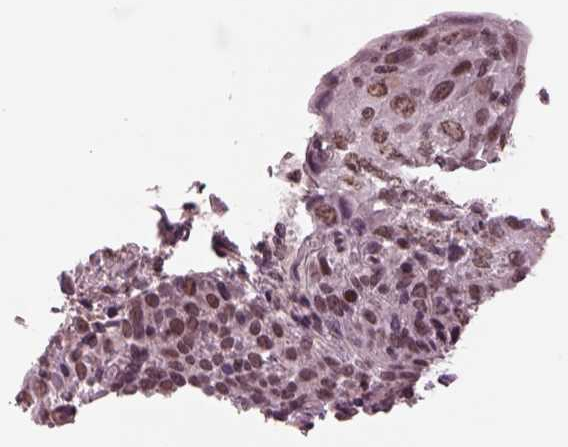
{"staining": {"intensity": "moderate", "quantity": "25%-75%", "location": "nuclear"}, "tissue": "cervical cancer", "cell_type": "Tumor cells", "image_type": "cancer", "snomed": [{"axis": "morphology", "description": "Squamous cell carcinoma, NOS"}, {"axis": "topography", "description": "Cervix"}], "caption": "Immunohistochemical staining of human cervical cancer shows medium levels of moderate nuclear expression in about 25%-75% of tumor cells.", "gene": "NAP1L5", "patient": {"sex": "female", "age": 61}}